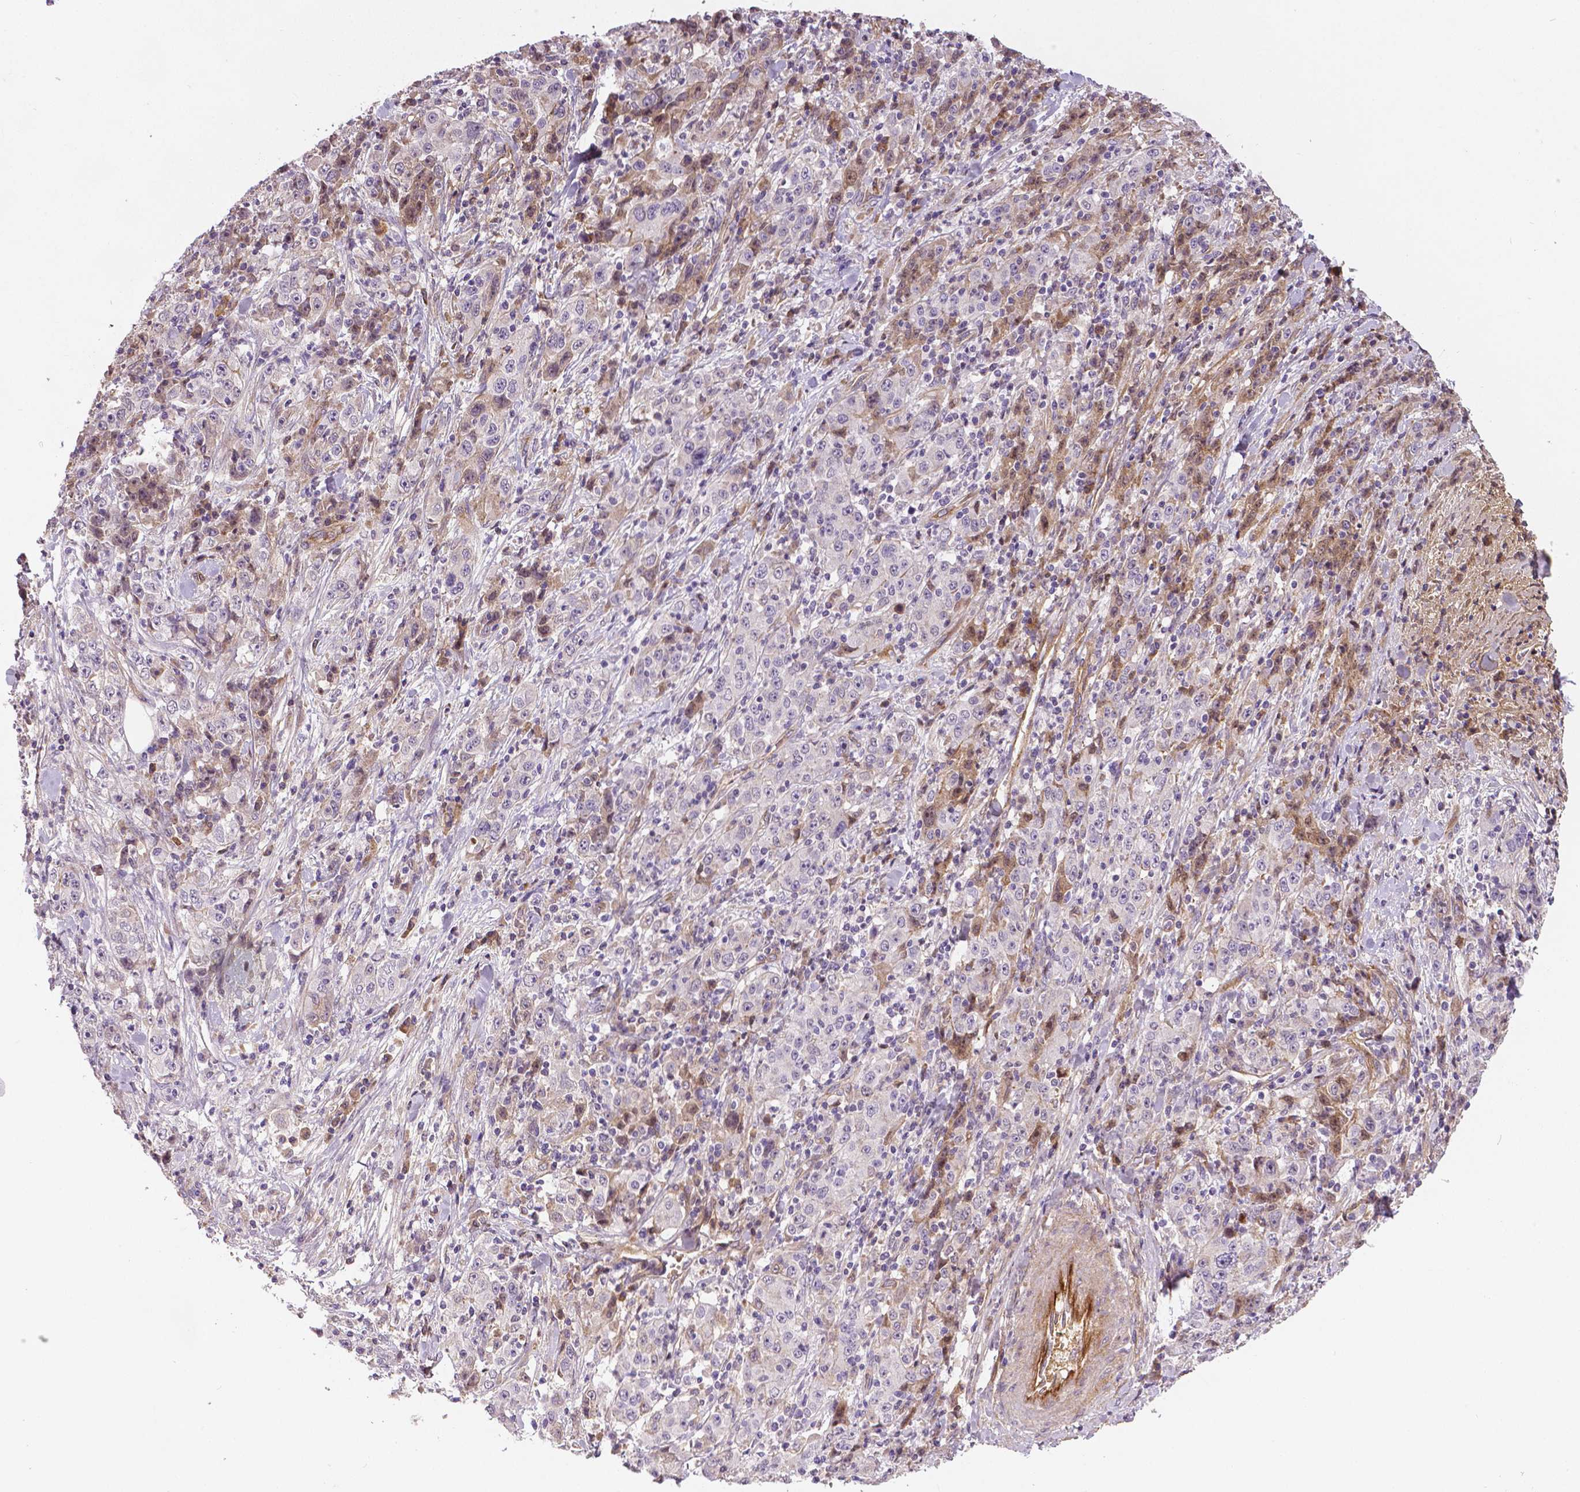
{"staining": {"intensity": "negative", "quantity": "none", "location": "none"}, "tissue": "stomach cancer", "cell_type": "Tumor cells", "image_type": "cancer", "snomed": [{"axis": "morphology", "description": "Normal tissue, NOS"}, {"axis": "morphology", "description": "Adenocarcinoma, NOS"}, {"axis": "topography", "description": "Stomach, upper"}, {"axis": "topography", "description": "Stomach"}], "caption": "Tumor cells show no significant protein staining in stomach adenocarcinoma.", "gene": "FLT1", "patient": {"sex": "male", "age": 59}}